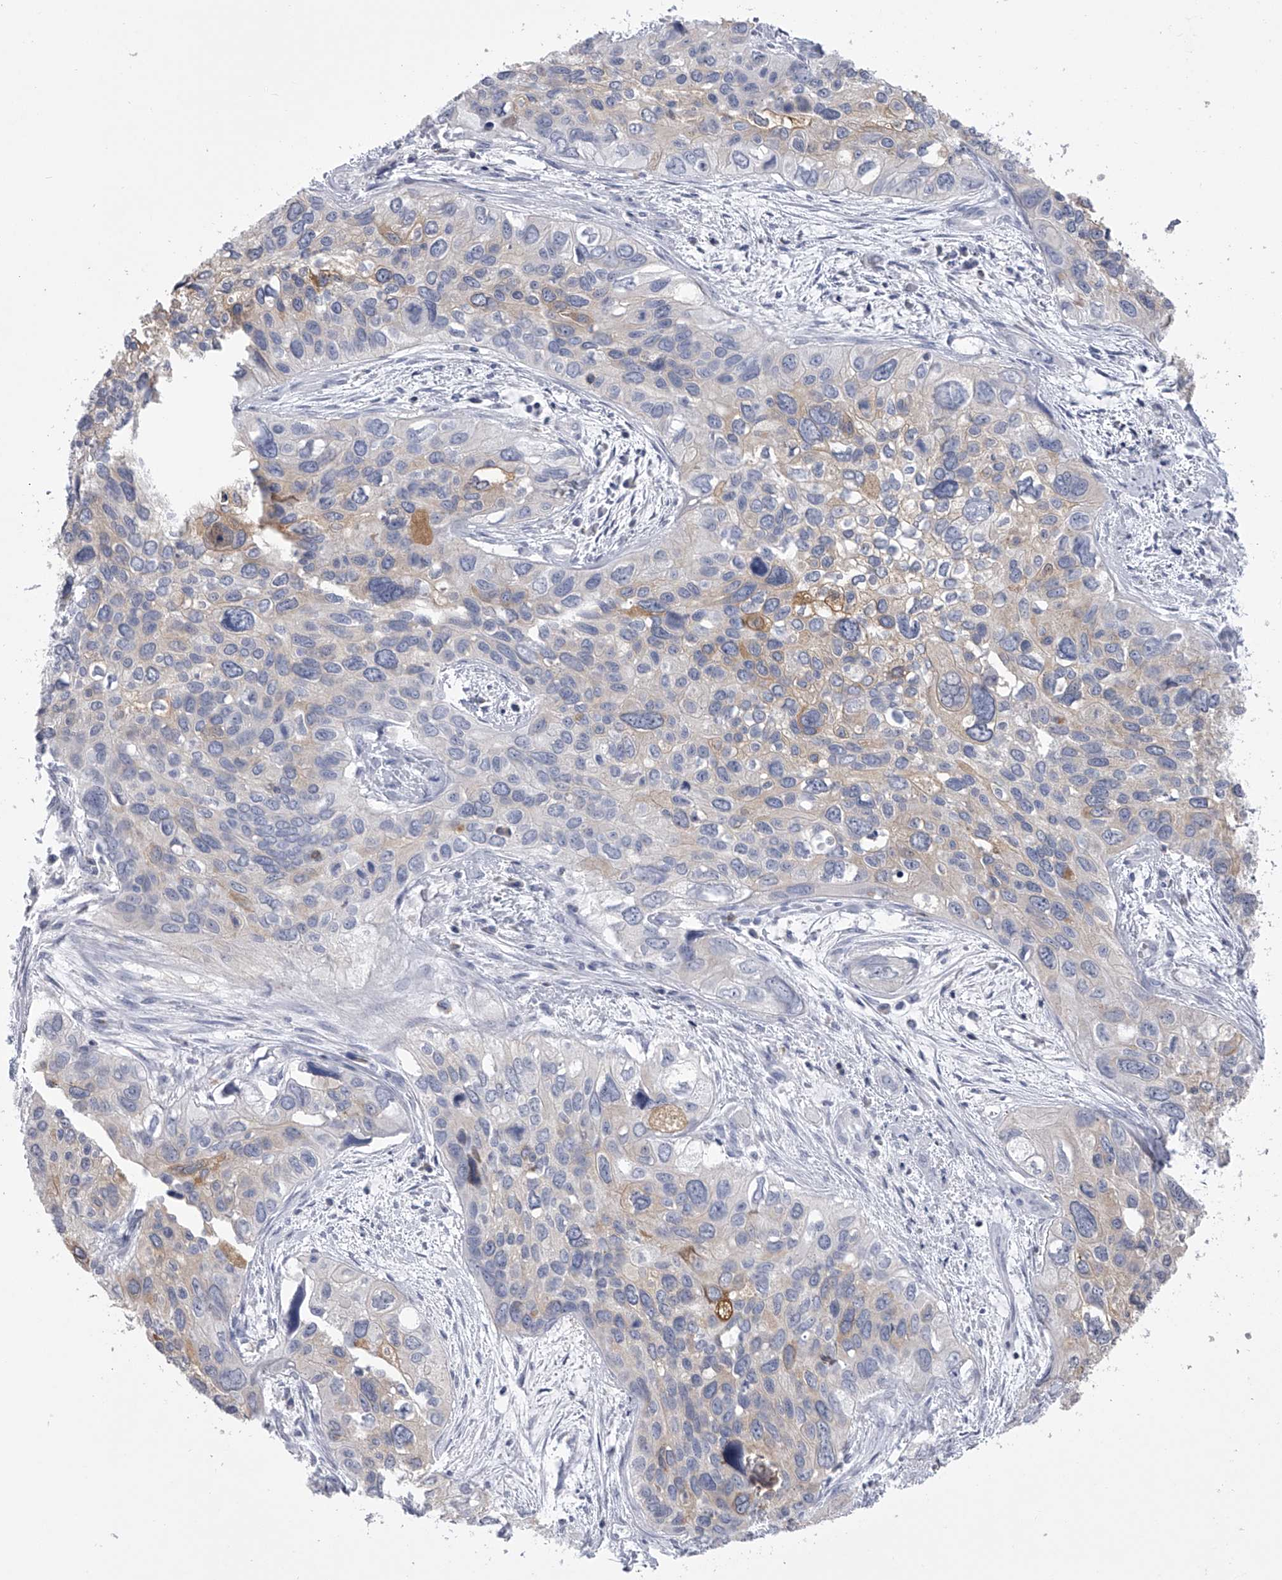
{"staining": {"intensity": "negative", "quantity": "none", "location": "none"}, "tissue": "cervical cancer", "cell_type": "Tumor cells", "image_type": "cancer", "snomed": [{"axis": "morphology", "description": "Squamous cell carcinoma, NOS"}, {"axis": "topography", "description": "Cervix"}], "caption": "This is an immunohistochemistry image of cervical squamous cell carcinoma. There is no expression in tumor cells.", "gene": "TASP1", "patient": {"sex": "female", "age": 55}}